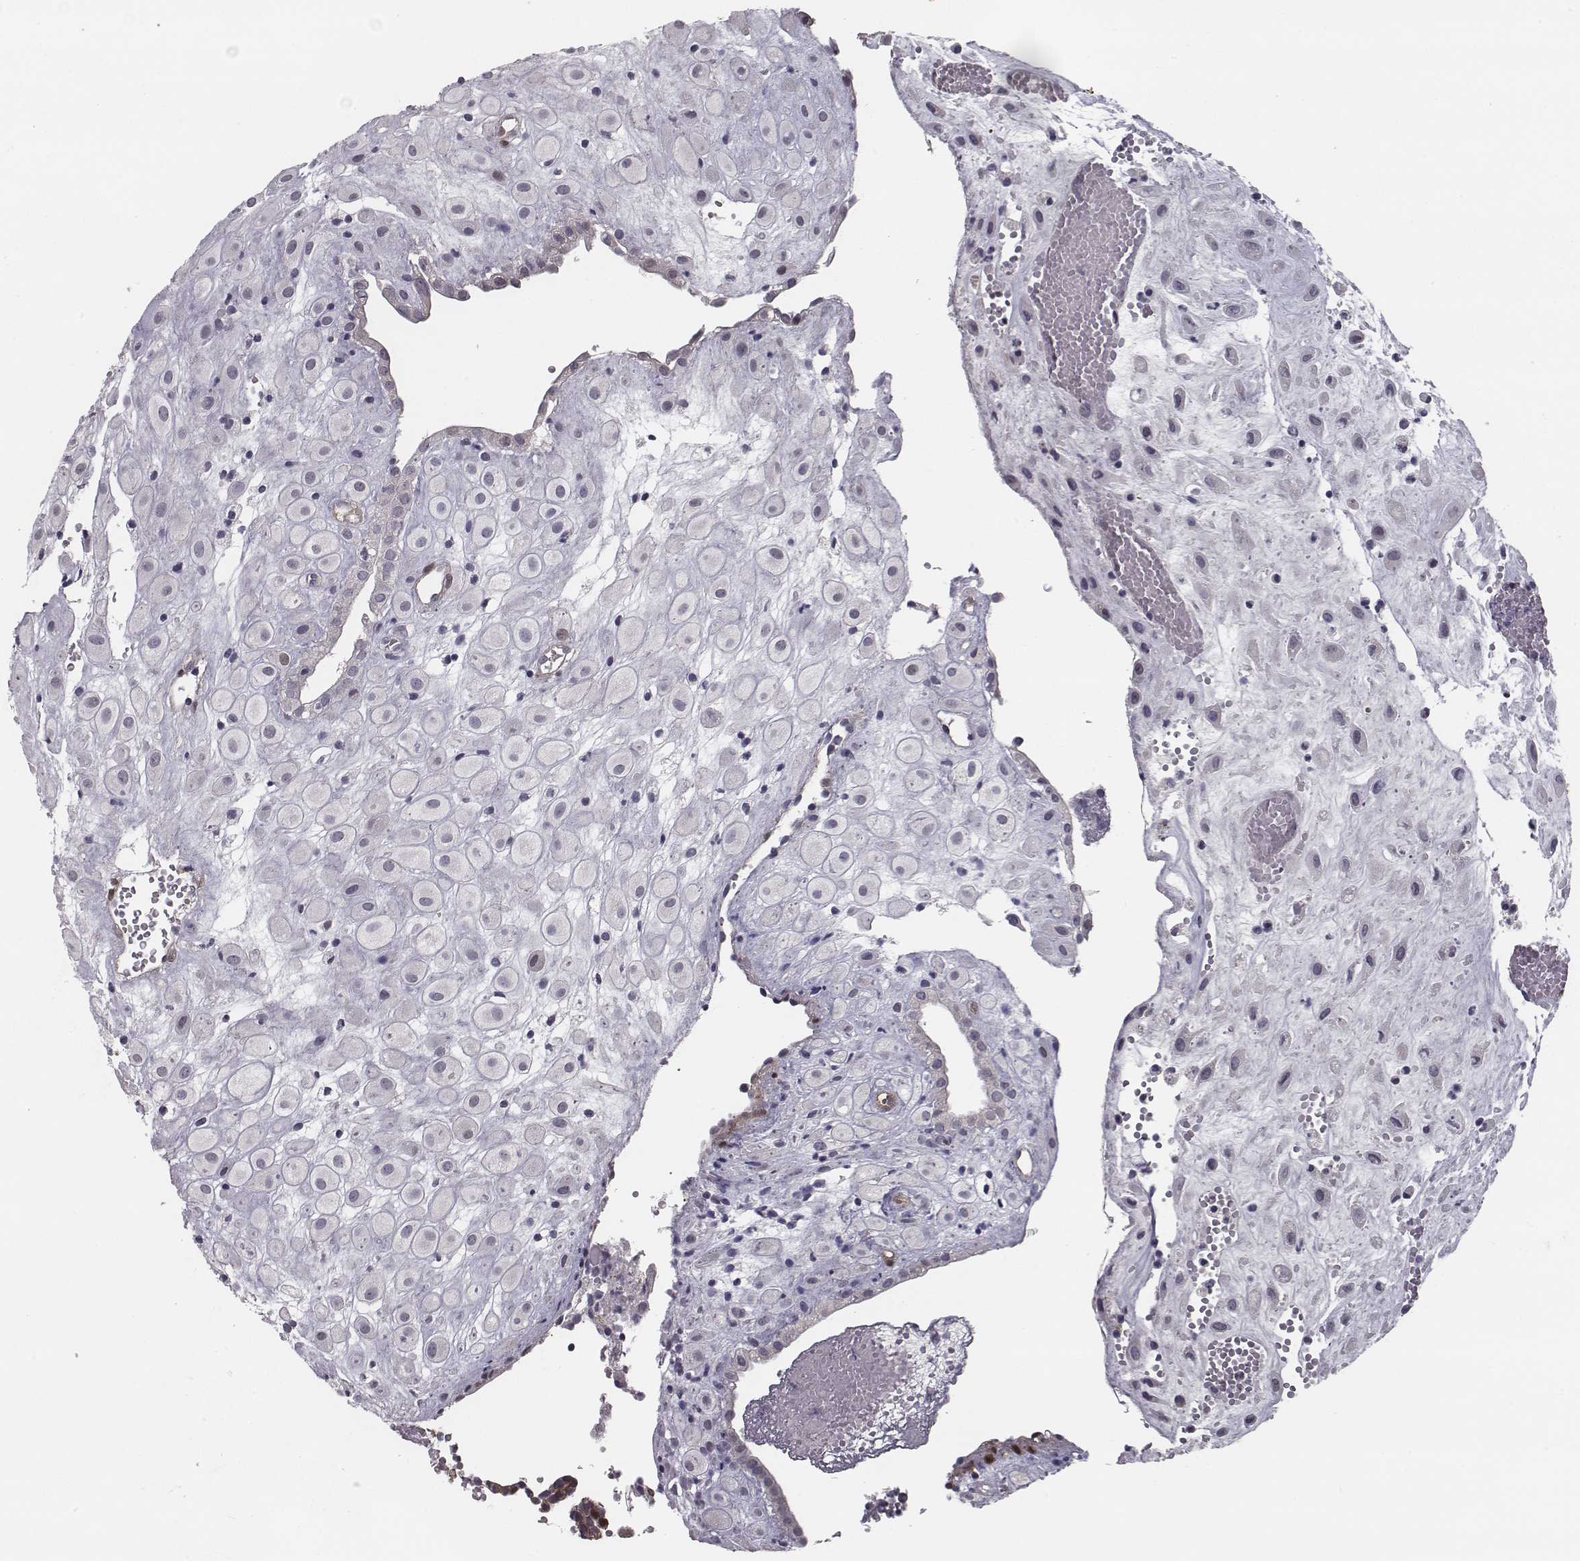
{"staining": {"intensity": "negative", "quantity": "none", "location": "none"}, "tissue": "placenta", "cell_type": "Decidual cells", "image_type": "normal", "snomed": [{"axis": "morphology", "description": "Normal tissue, NOS"}, {"axis": "topography", "description": "Placenta"}], "caption": "IHC of benign human placenta demonstrates no staining in decidual cells.", "gene": "ISYNA1", "patient": {"sex": "female", "age": 24}}